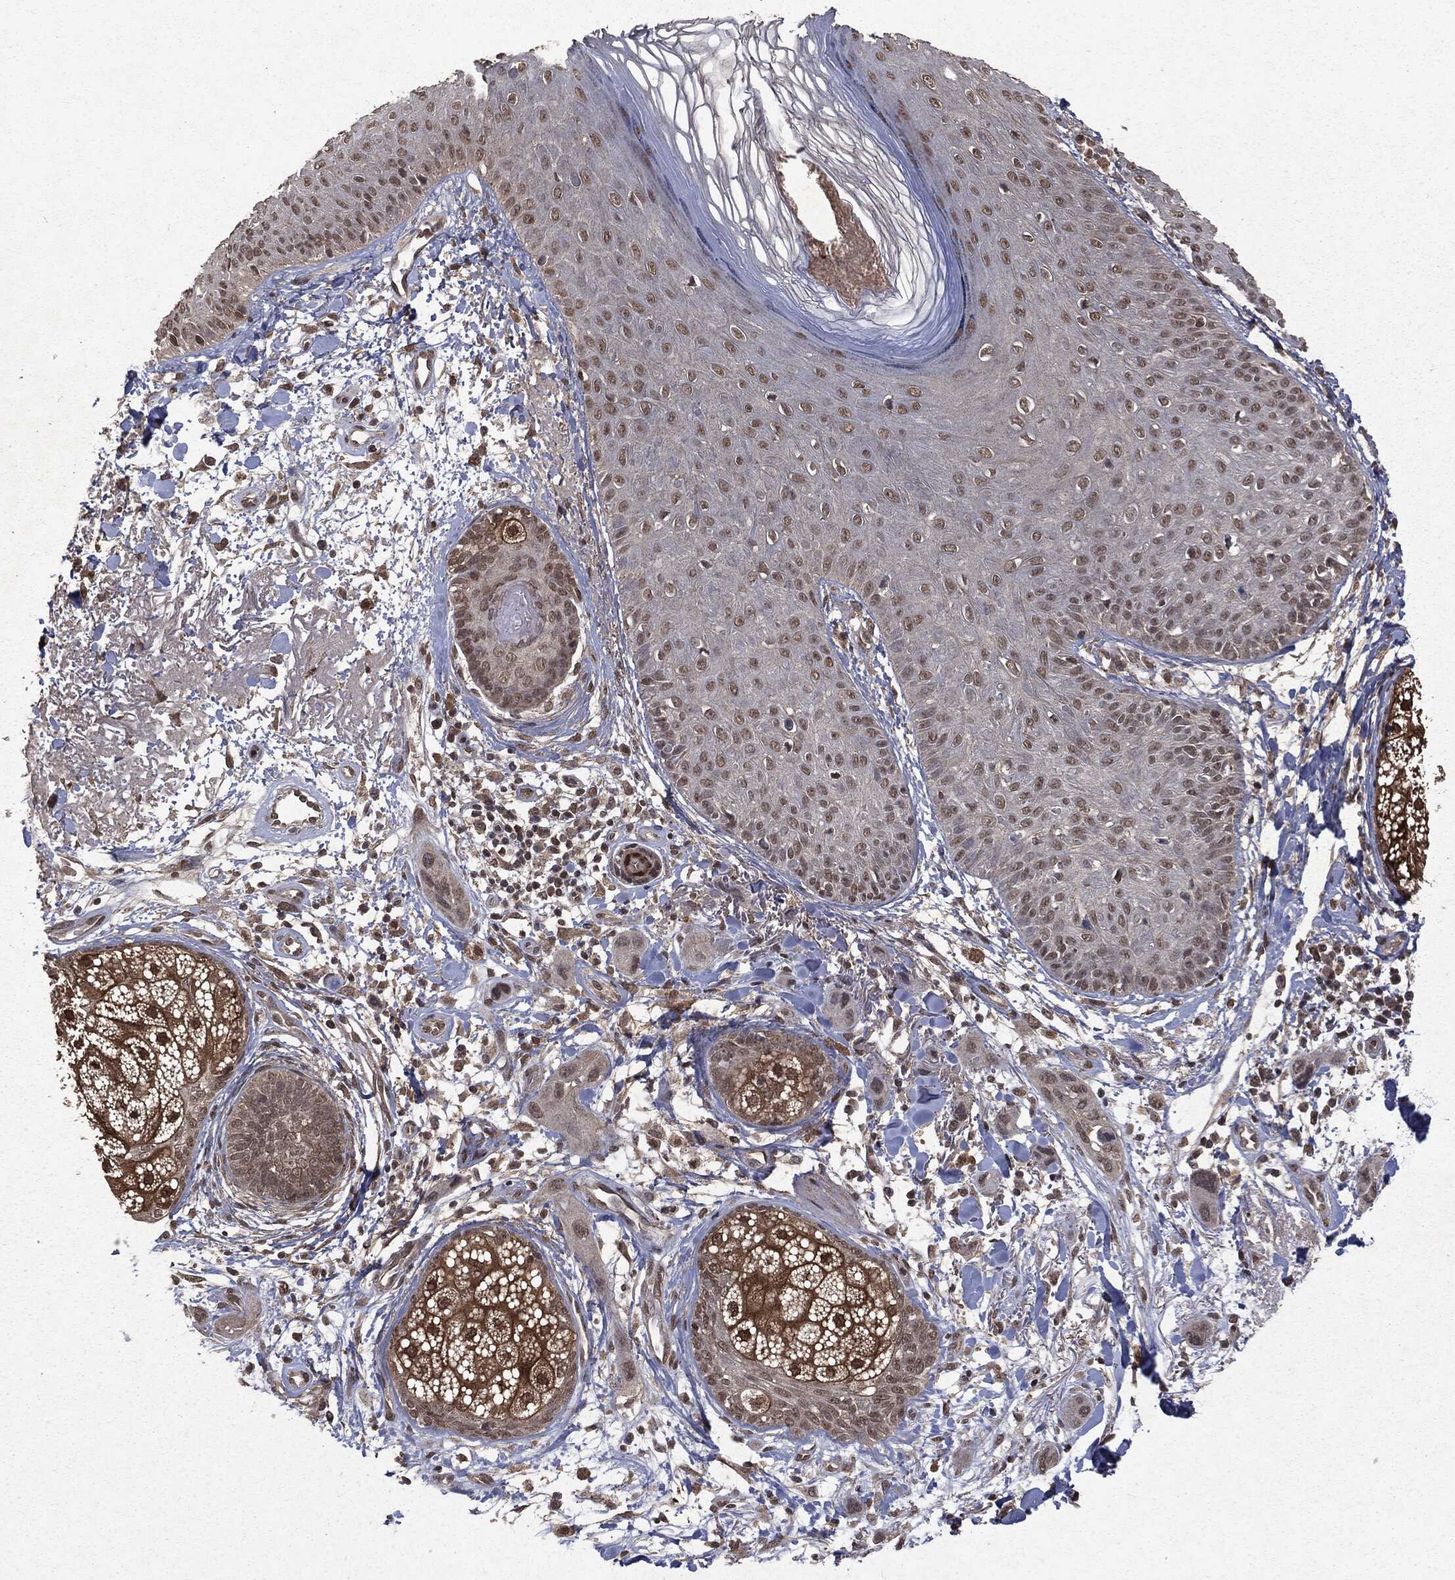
{"staining": {"intensity": "weak", "quantity": "<25%", "location": "nuclear"}, "tissue": "skin cancer", "cell_type": "Tumor cells", "image_type": "cancer", "snomed": [{"axis": "morphology", "description": "Squamous cell carcinoma, NOS"}, {"axis": "topography", "description": "Skin"}], "caption": "This micrograph is of skin cancer (squamous cell carcinoma) stained with immunohistochemistry (IHC) to label a protein in brown with the nuclei are counter-stained blue. There is no expression in tumor cells.", "gene": "PEBP1", "patient": {"sex": "male", "age": 78}}